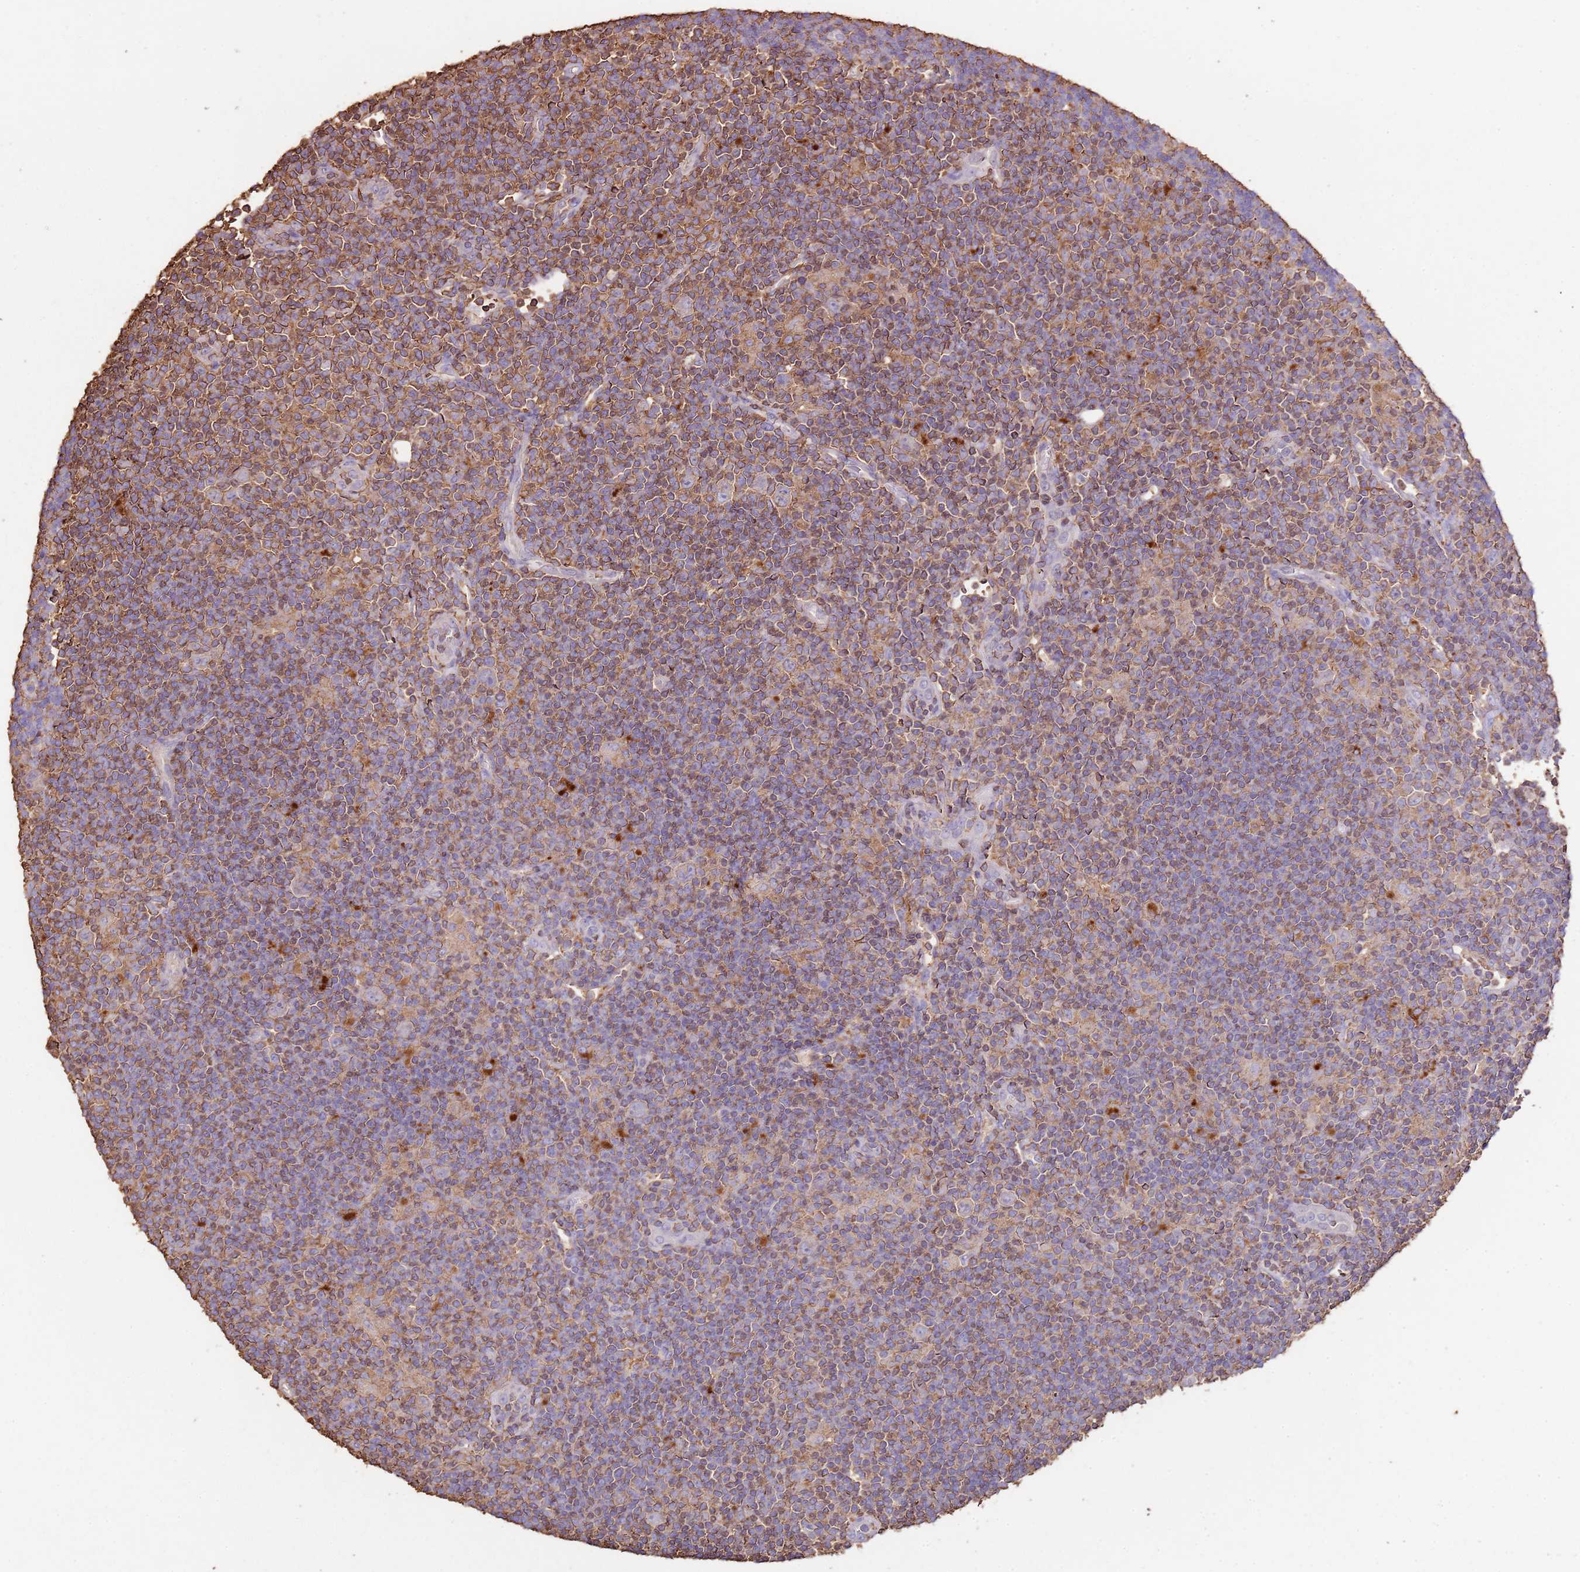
{"staining": {"intensity": "negative", "quantity": "none", "location": "none"}, "tissue": "lymphoma", "cell_type": "Tumor cells", "image_type": "cancer", "snomed": [{"axis": "morphology", "description": "Hodgkin's disease, NOS"}, {"axis": "topography", "description": "Lymph node"}], "caption": "DAB immunohistochemical staining of human Hodgkin's disease reveals no significant staining in tumor cells.", "gene": "ARL10", "patient": {"sex": "female", "age": 57}}